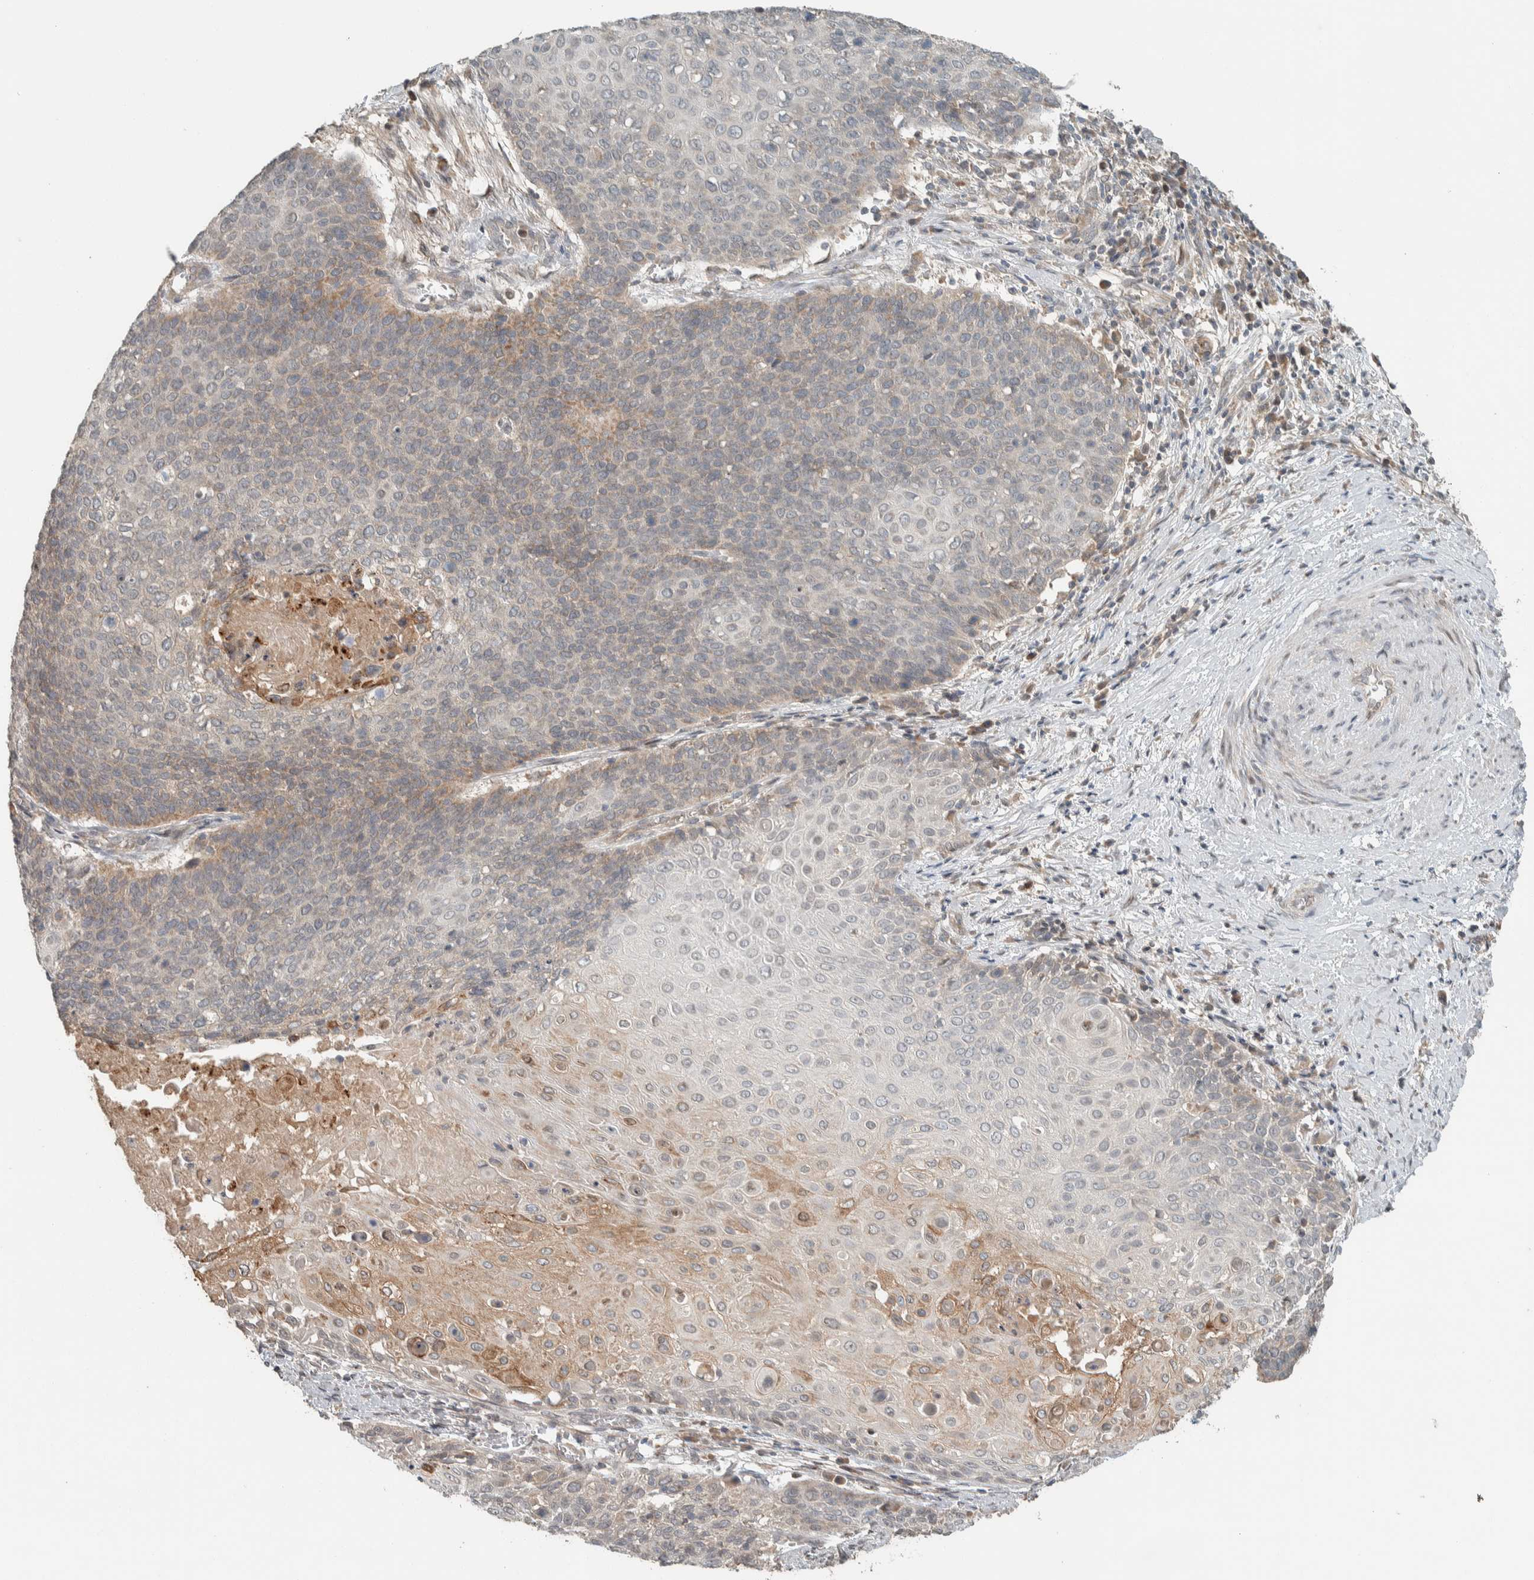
{"staining": {"intensity": "weak", "quantity": "25%-75%", "location": "cytoplasmic/membranous"}, "tissue": "cervical cancer", "cell_type": "Tumor cells", "image_type": "cancer", "snomed": [{"axis": "morphology", "description": "Squamous cell carcinoma, NOS"}, {"axis": "topography", "description": "Cervix"}], "caption": "High-magnification brightfield microscopy of squamous cell carcinoma (cervical) stained with DAB (brown) and counterstained with hematoxylin (blue). tumor cells exhibit weak cytoplasmic/membranous staining is seen in about25%-75% of cells.", "gene": "NBR1", "patient": {"sex": "female", "age": 39}}